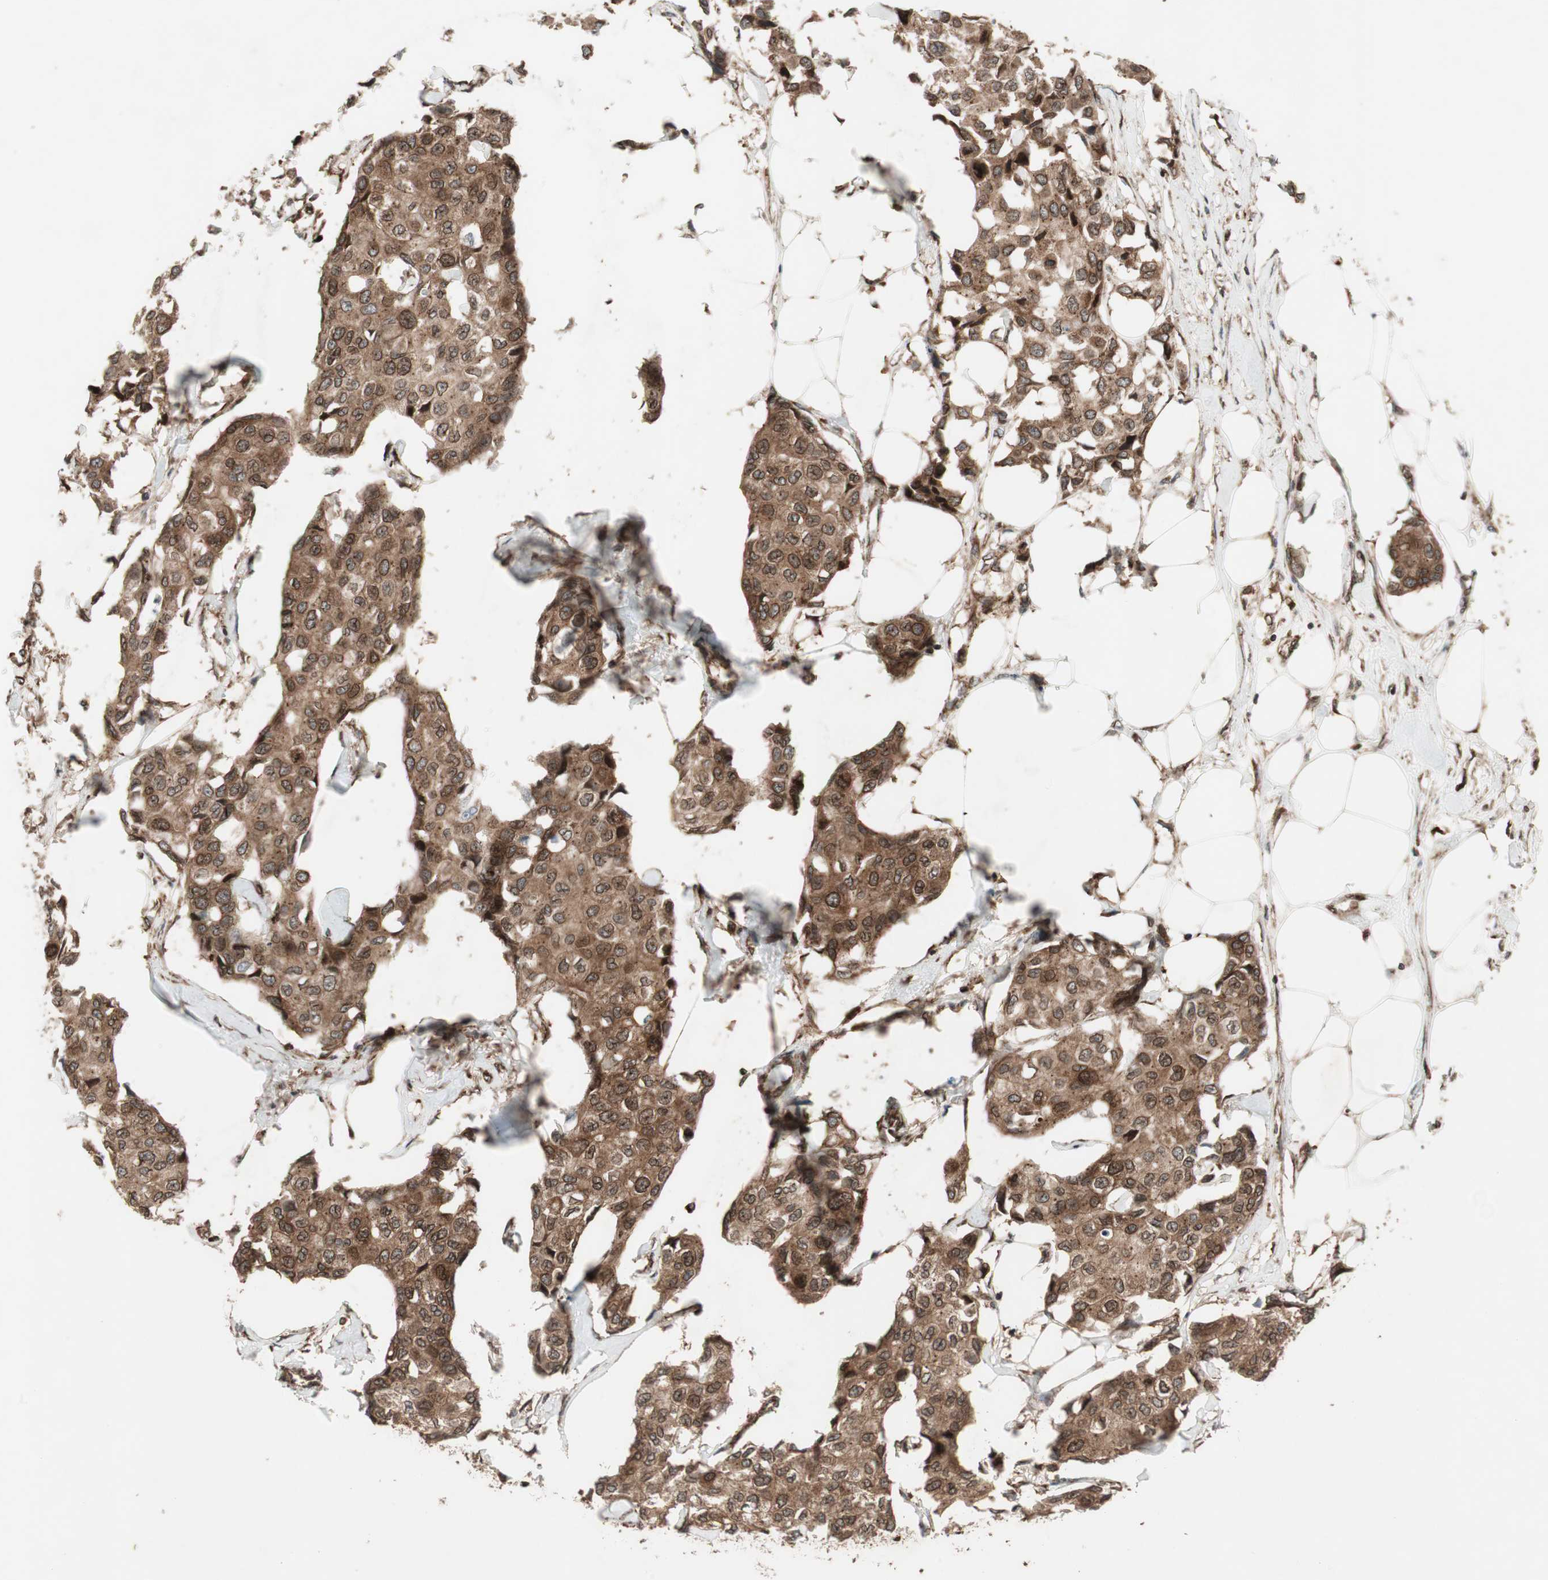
{"staining": {"intensity": "strong", "quantity": ">75%", "location": "cytoplasmic/membranous,nuclear"}, "tissue": "breast cancer", "cell_type": "Tumor cells", "image_type": "cancer", "snomed": [{"axis": "morphology", "description": "Duct carcinoma"}, {"axis": "topography", "description": "Breast"}], "caption": "High-power microscopy captured an immunohistochemistry (IHC) histopathology image of infiltrating ductal carcinoma (breast), revealing strong cytoplasmic/membranous and nuclear staining in about >75% of tumor cells.", "gene": "NUP62", "patient": {"sex": "female", "age": 80}}